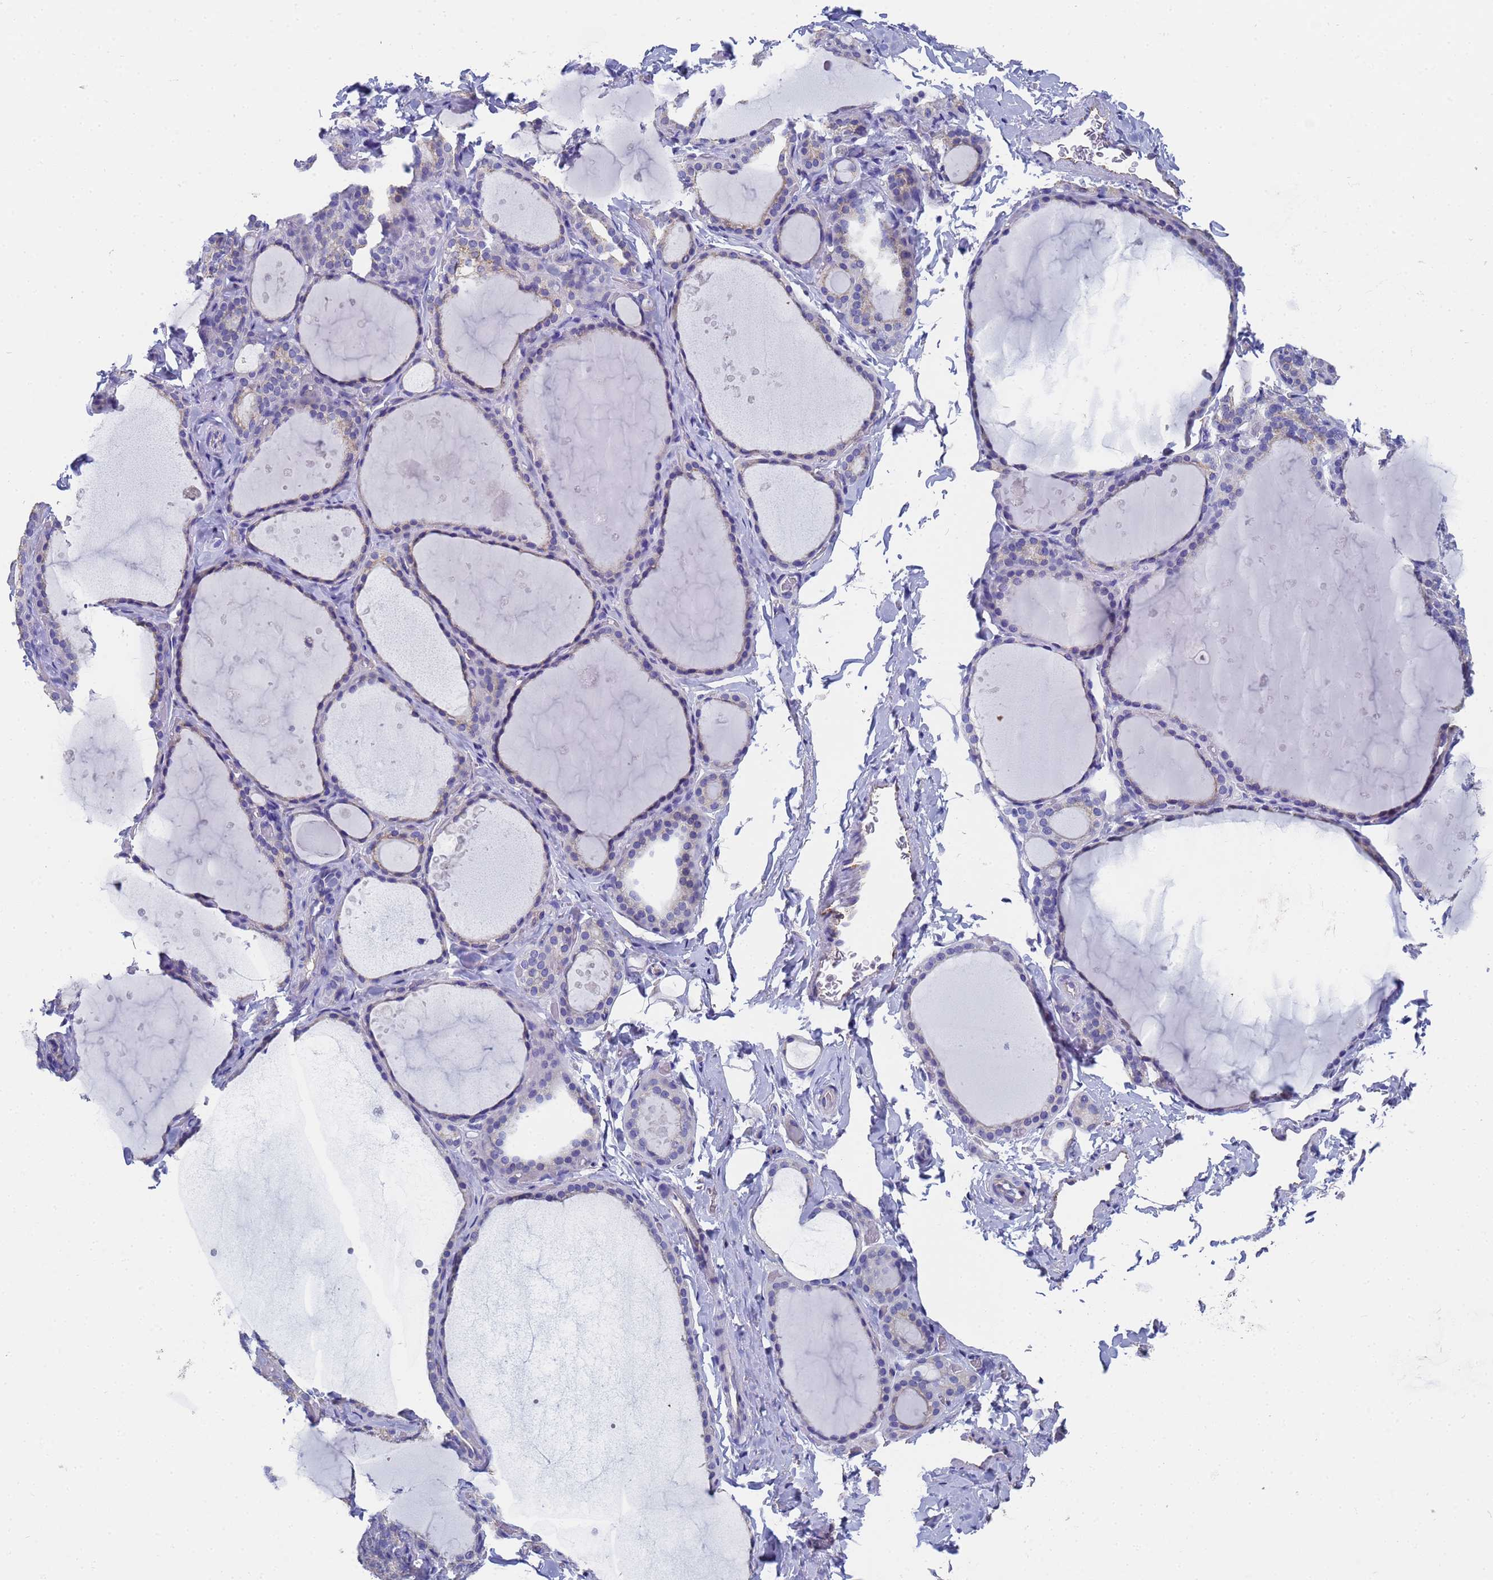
{"staining": {"intensity": "moderate", "quantity": "<25%", "location": "cytoplasmic/membranous"}, "tissue": "thyroid gland", "cell_type": "Glandular cells", "image_type": "normal", "snomed": [{"axis": "morphology", "description": "Normal tissue, NOS"}, {"axis": "topography", "description": "Thyroid gland"}], "caption": "Moderate cytoplasmic/membranous positivity is present in about <25% of glandular cells in benign thyroid gland.", "gene": "TM4SF4", "patient": {"sex": "female", "age": 44}}